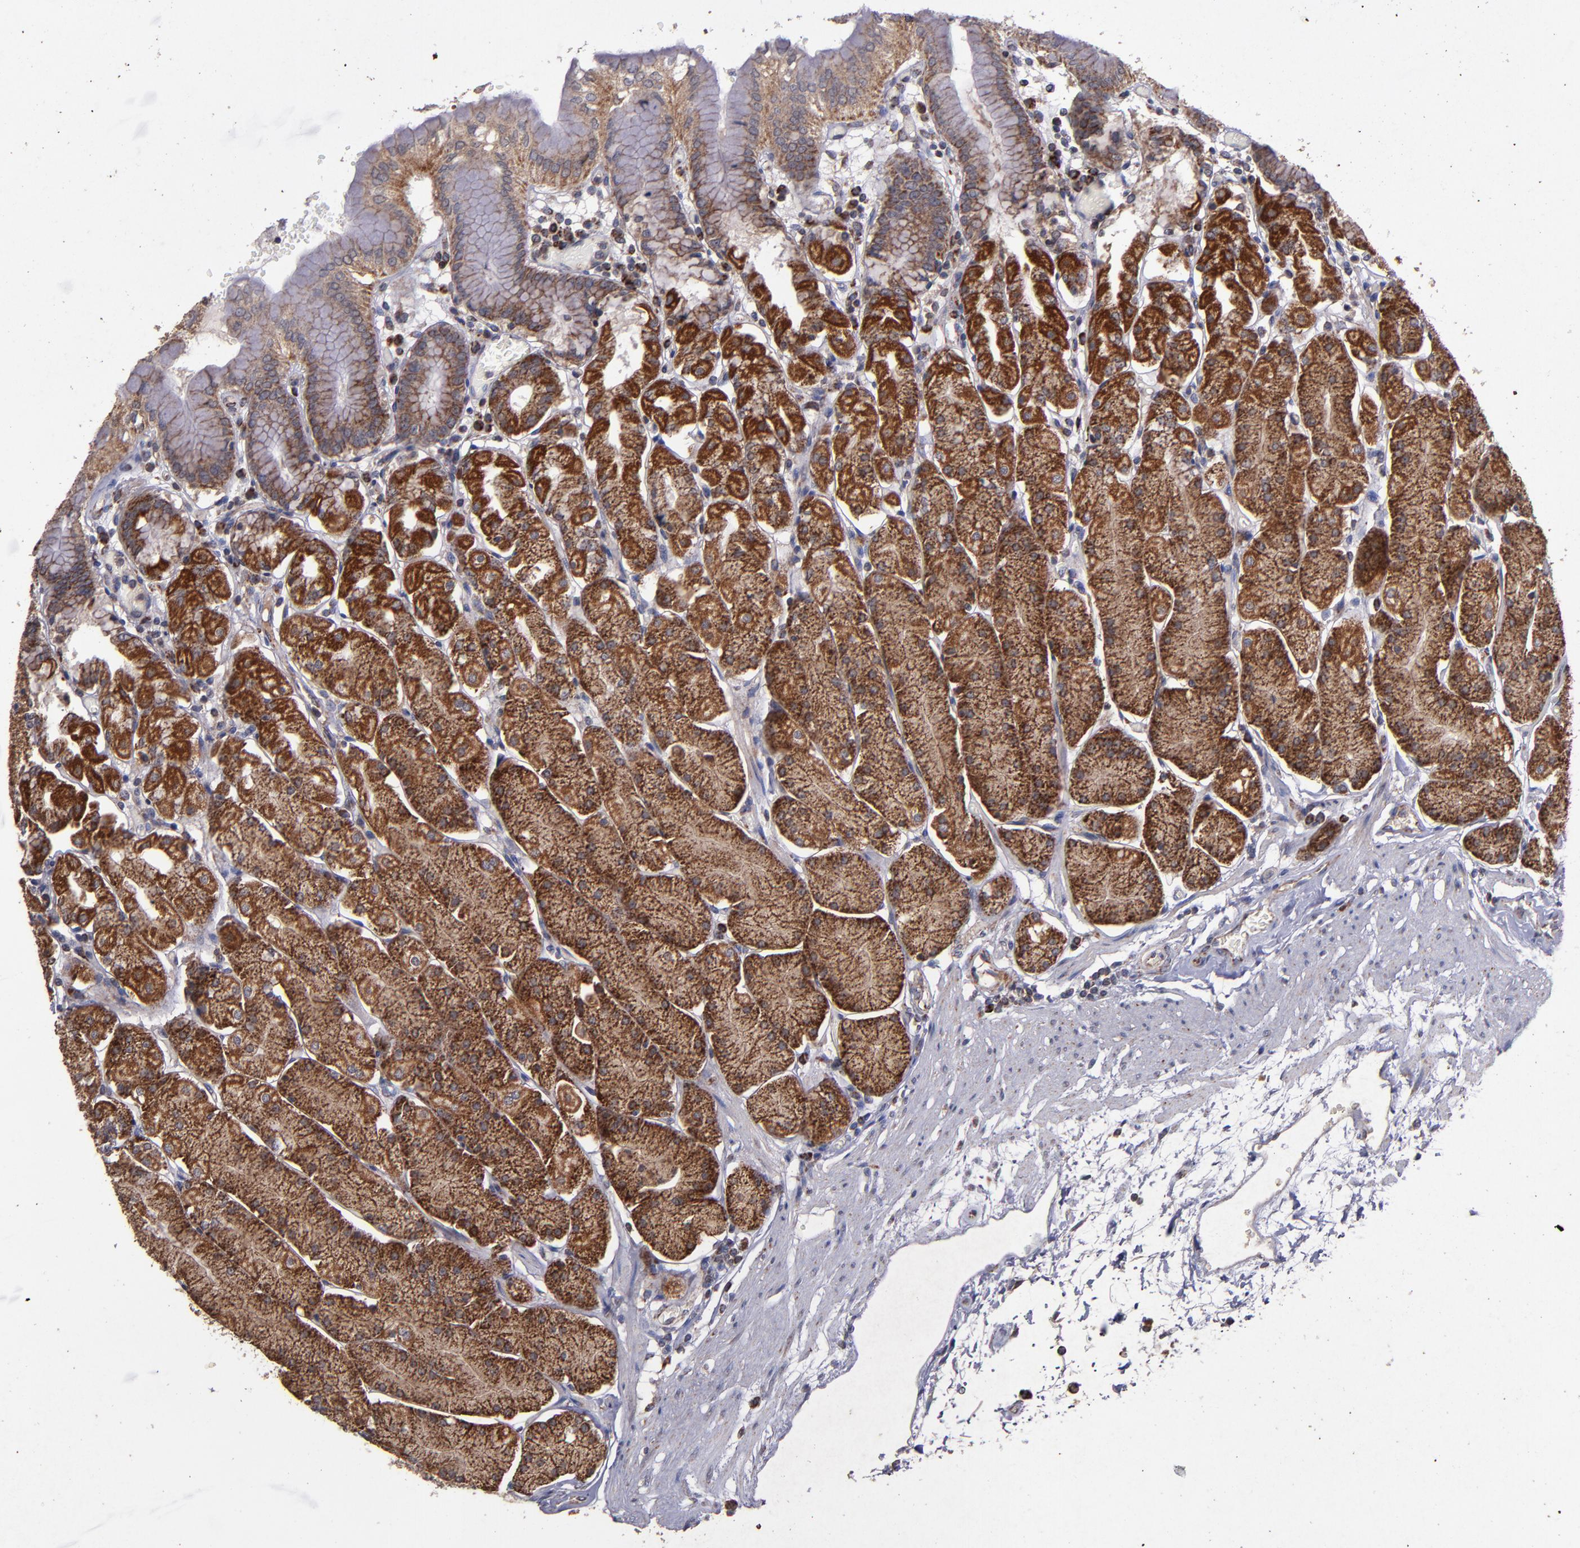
{"staining": {"intensity": "strong", "quantity": ">75%", "location": "cytoplasmic/membranous"}, "tissue": "stomach", "cell_type": "Glandular cells", "image_type": "normal", "snomed": [{"axis": "morphology", "description": "Normal tissue, NOS"}, {"axis": "topography", "description": "Stomach, upper"}, {"axis": "topography", "description": "Stomach"}], "caption": "Immunohistochemical staining of benign human stomach demonstrates >75% levels of strong cytoplasmic/membranous protein expression in approximately >75% of glandular cells. Immunohistochemistry stains the protein of interest in brown and the nuclei are stained blue.", "gene": "TIMM9", "patient": {"sex": "male", "age": 76}}